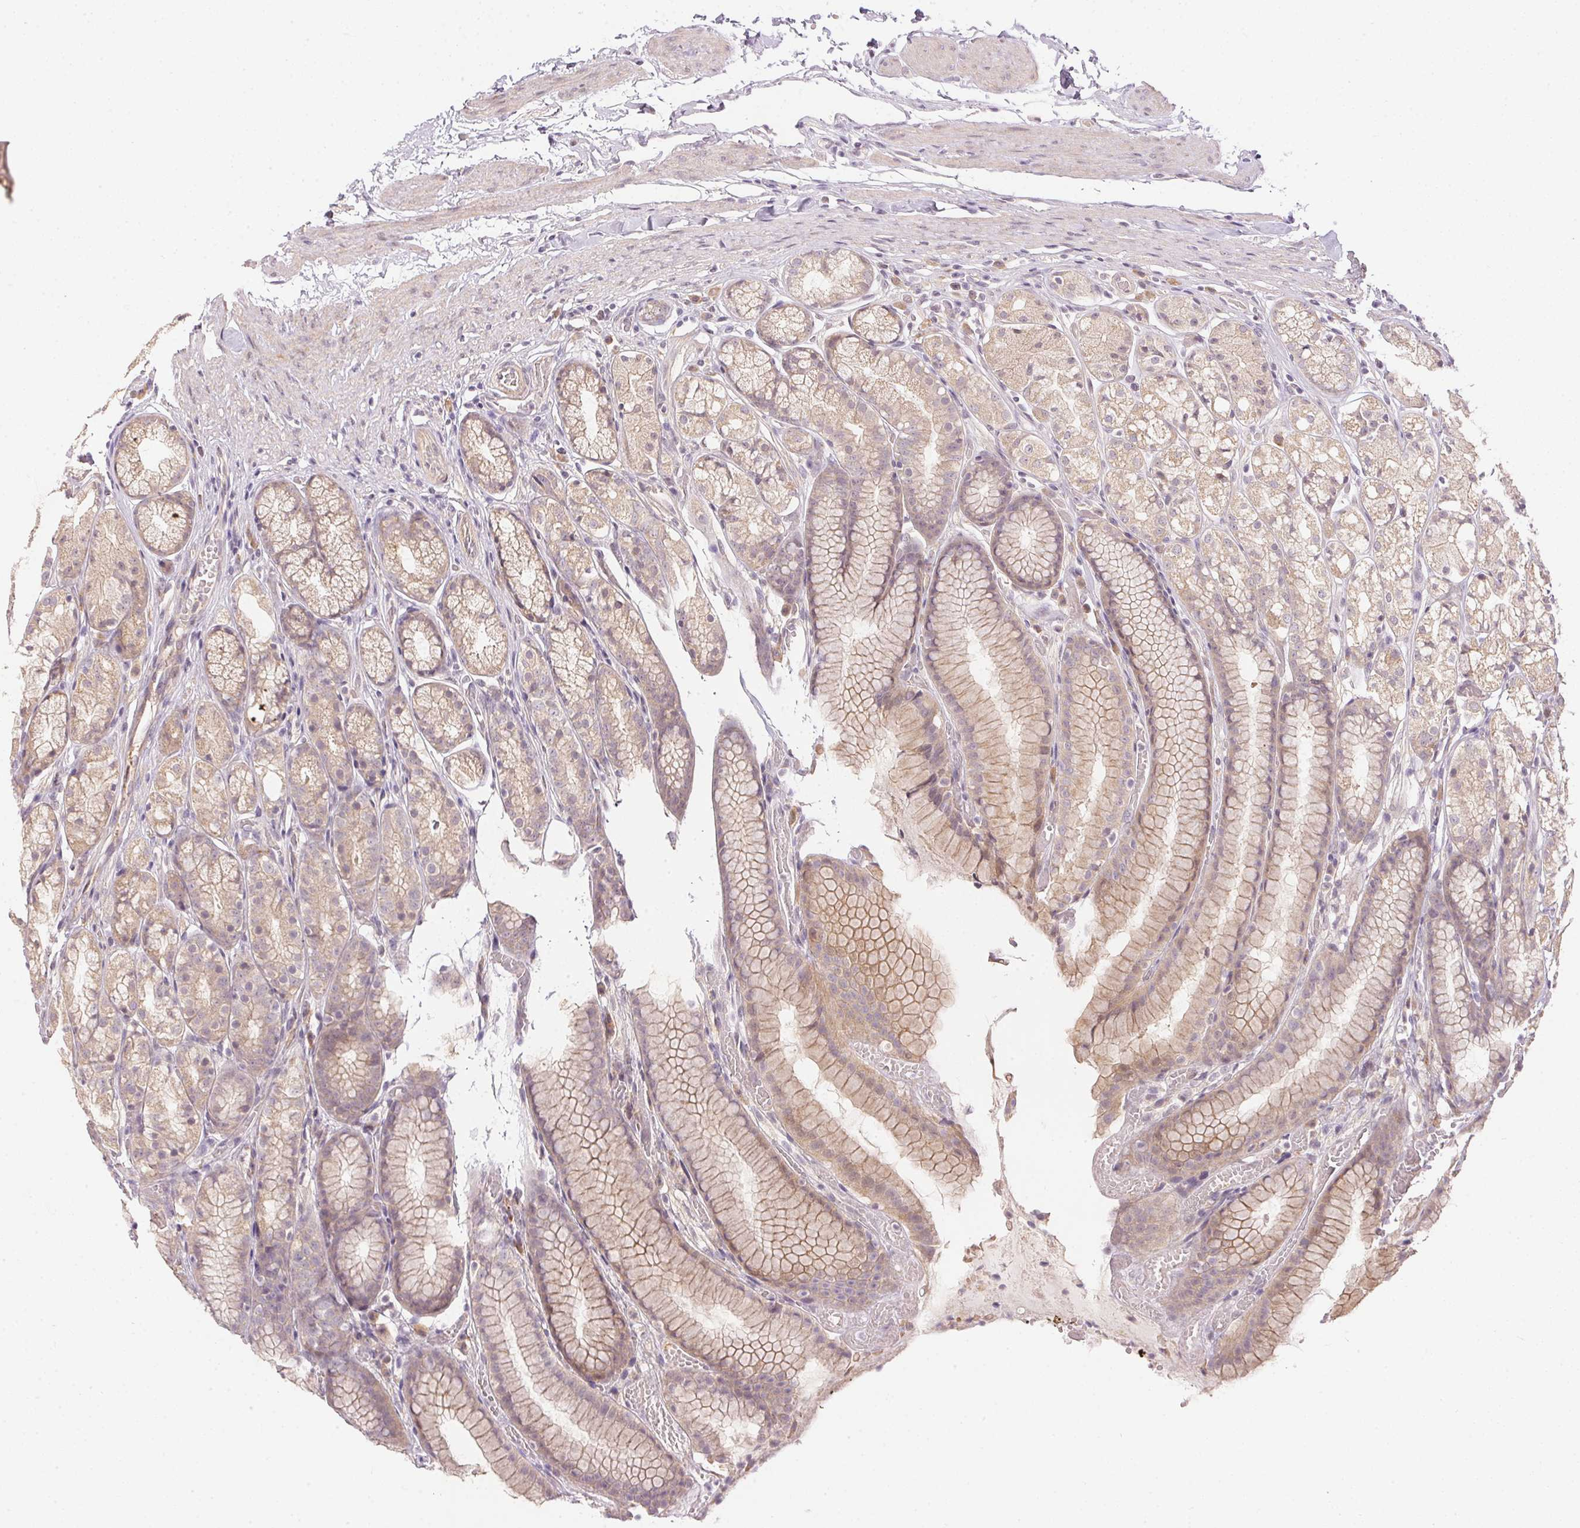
{"staining": {"intensity": "weak", "quantity": ">75%", "location": "cytoplasmic/membranous"}, "tissue": "stomach", "cell_type": "Glandular cells", "image_type": "normal", "snomed": [{"axis": "morphology", "description": "Normal tissue, NOS"}, {"axis": "topography", "description": "Stomach"}], "caption": "IHC photomicrograph of unremarkable stomach: stomach stained using immunohistochemistry (IHC) shows low levels of weak protein expression localized specifically in the cytoplasmic/membranous of glandular cells, appearing as a cytoplasmic/membranous brown color.", "gene": "TTC23L", "patient": {"sex": "male", "age": 70}}